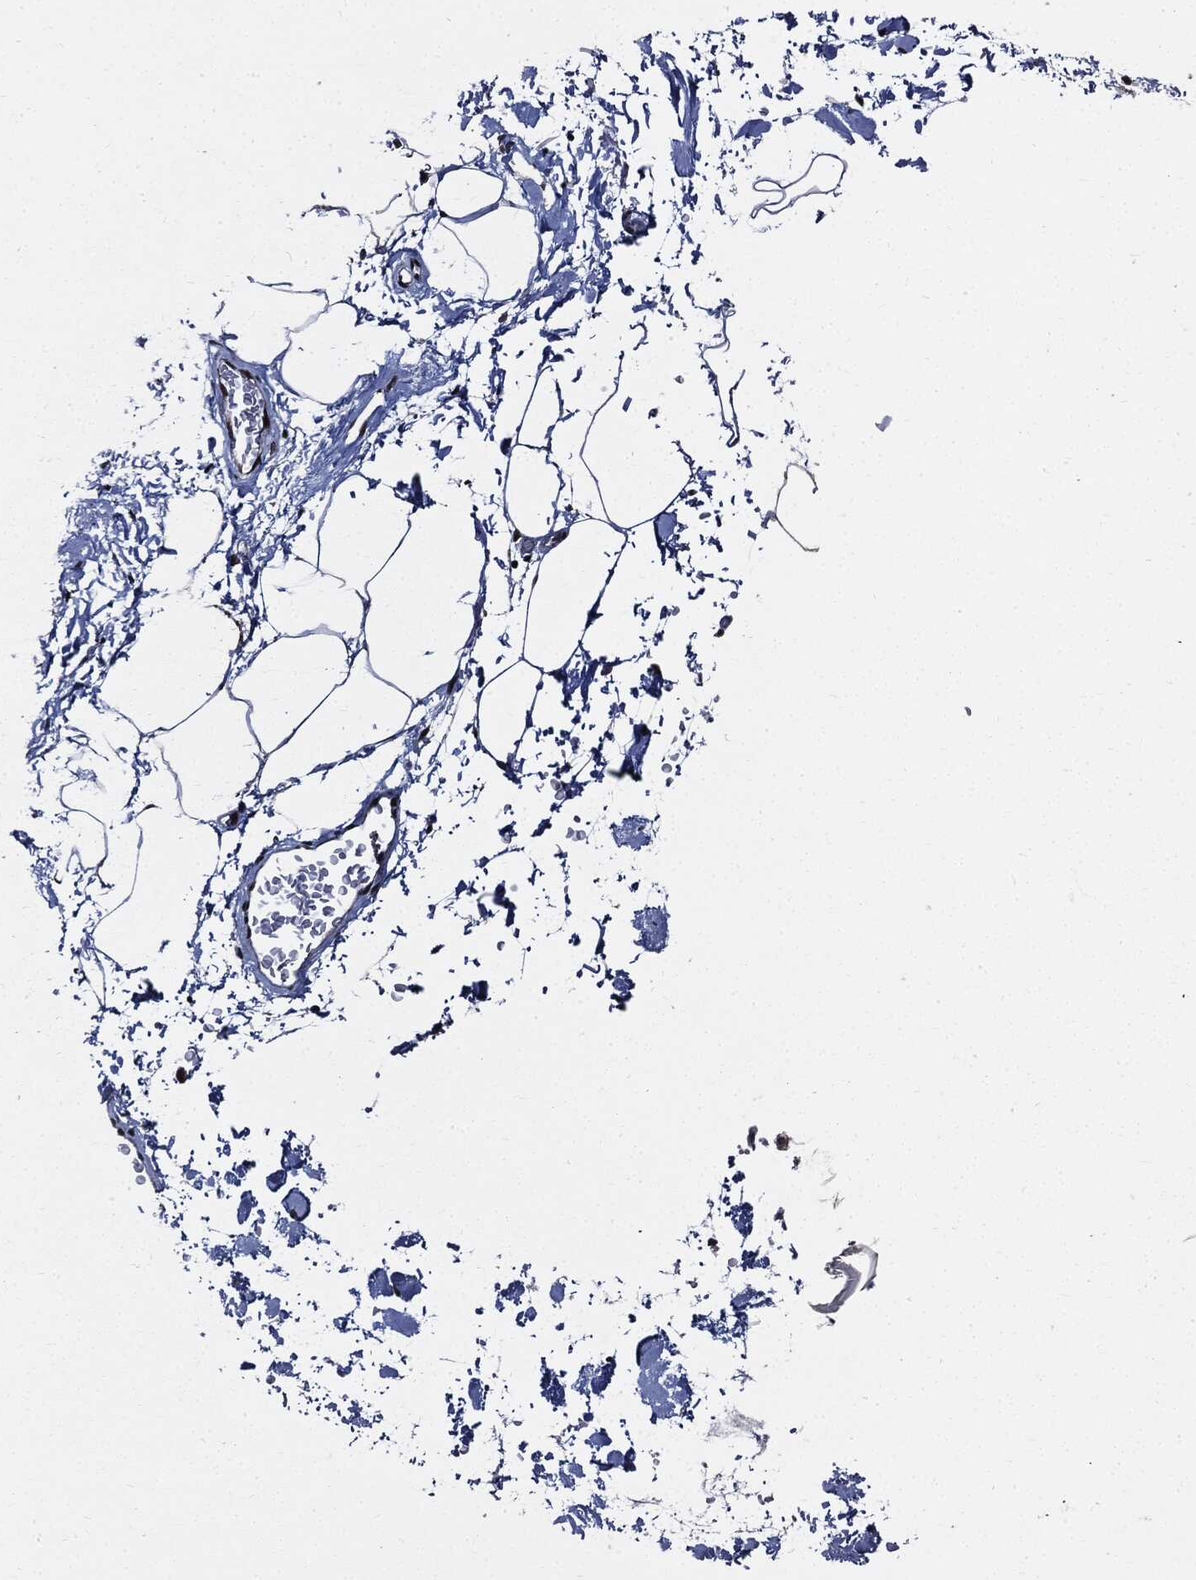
{"staining": {"intensity": "negative", "quantity": "none", "location": "none"}, "tissue": "adipose tissue", "cell_type": "Adipocytes", "image_type": "normal", "snomed": [{"axis": "morphology", "description": "Normal tissue, NOS"}, {"axis": "topography", "description": "Soft tissue"}, {"axis": "topography", "description": "Adipose tissue"}, {"axis": "topography", "description": "Vascular tissue"}, {"axis": "topography", "description": "Peripheral nerve tissue"}], "caption": "Immunohistochemistry (IHC) image of benign human adipose tissue stained for a protein (brown), which shows no positivity in adipocytes.", "gene": "SUGT1", "patient": {"sex": "male", "age": 68}}